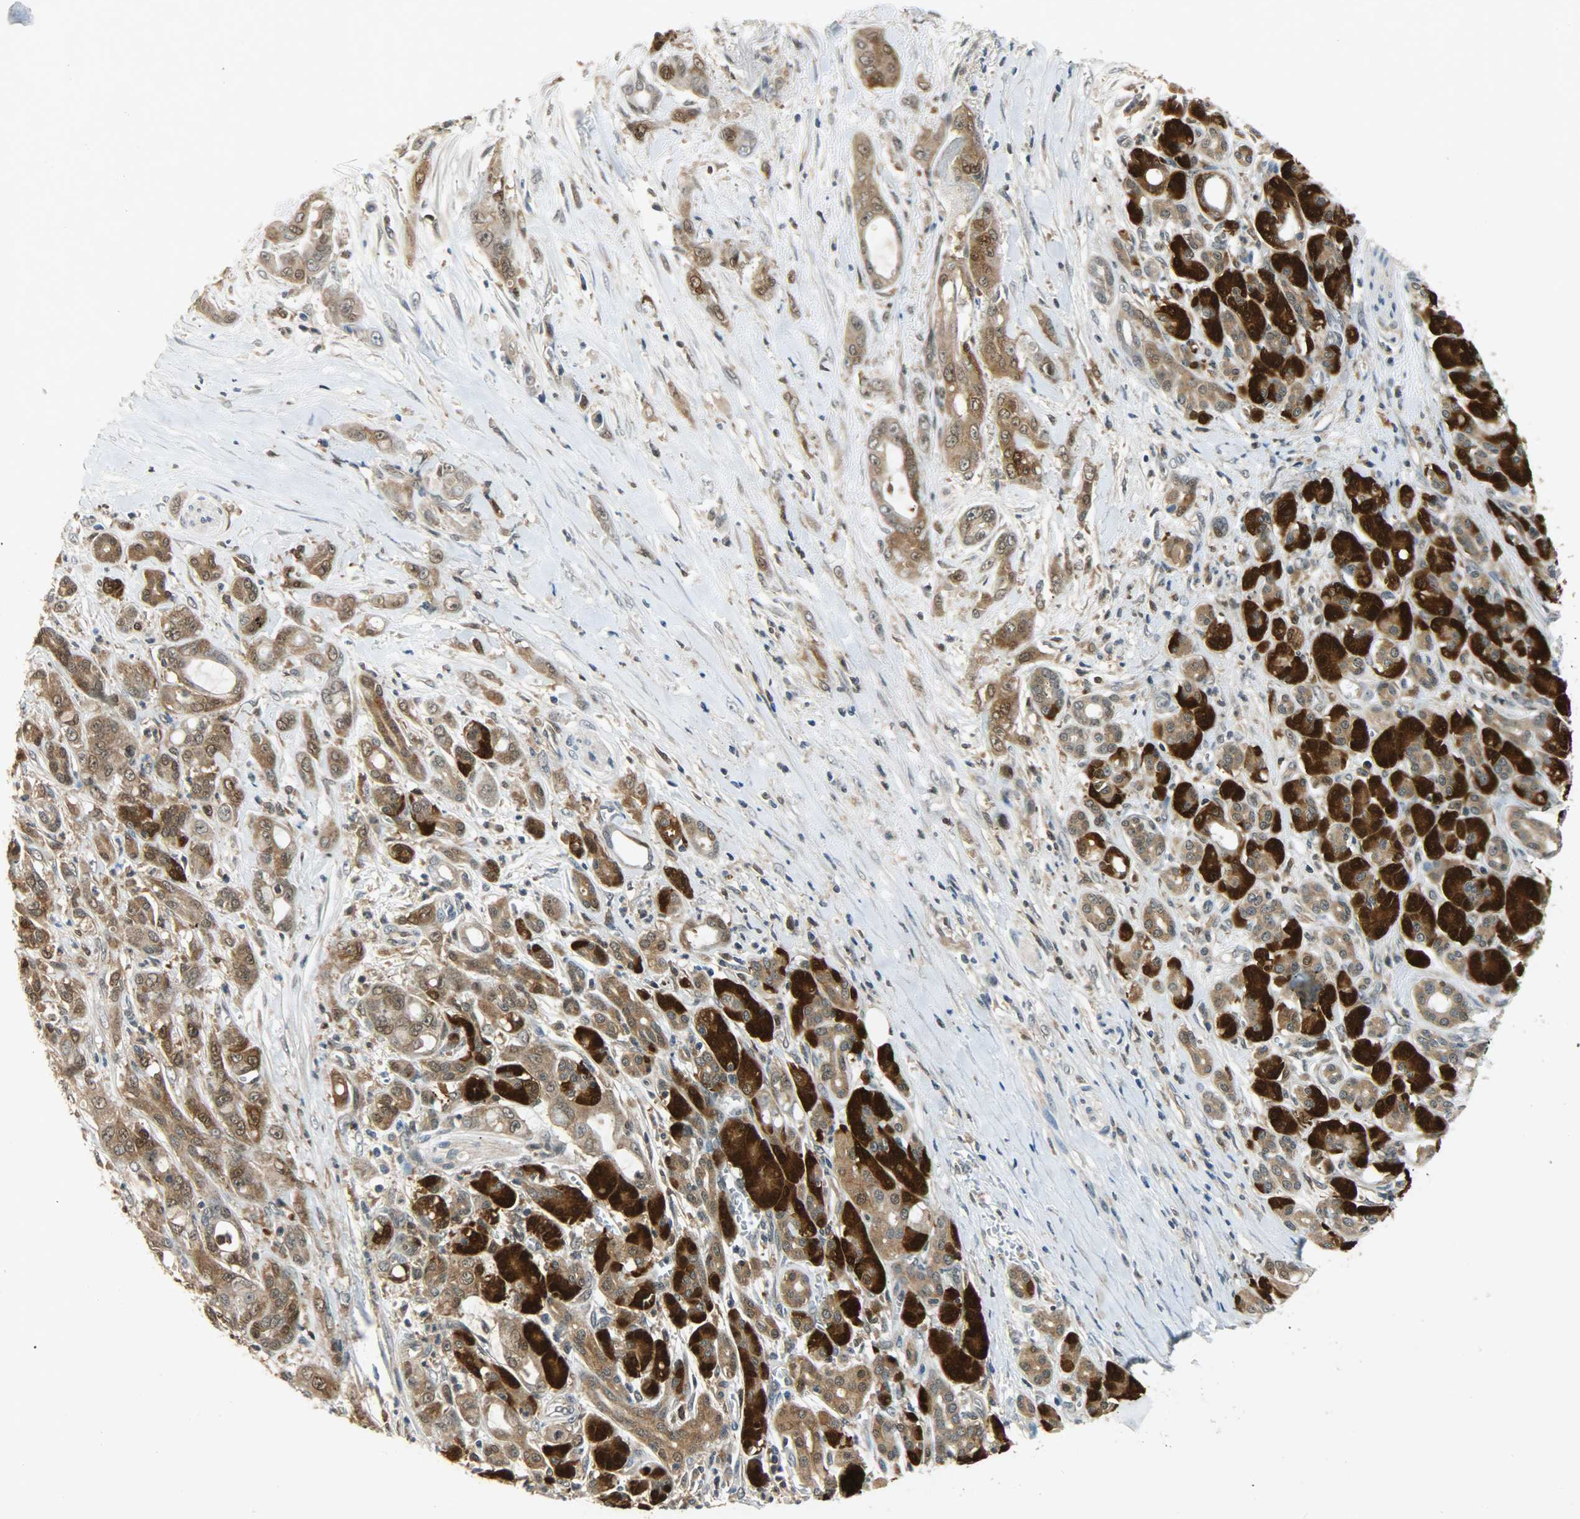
{"staining": {"intensity": "strong", "quantity": ">75%", "location": "cytoplasmic/membranous,nuclear"}, "tissue": "pancreatic cancer", "cell_type": "Tumor cells", "image_type": "cancer", "snomed": [{"axis": "morphology", "description": "Adenocarcinoma, NOS"}, {"axis": "topography", "description": "Pancreas"}], "caption": "Brown immunohistochemical staining in human pancreatic cancer (adenocarcinoma) shows strong cytoplasmic/membranous and nuclear positivity in approximately >75% of tumor cells.", "gene": "EIF4EBP1", "patient": {"sex": "male", "age": 59}}